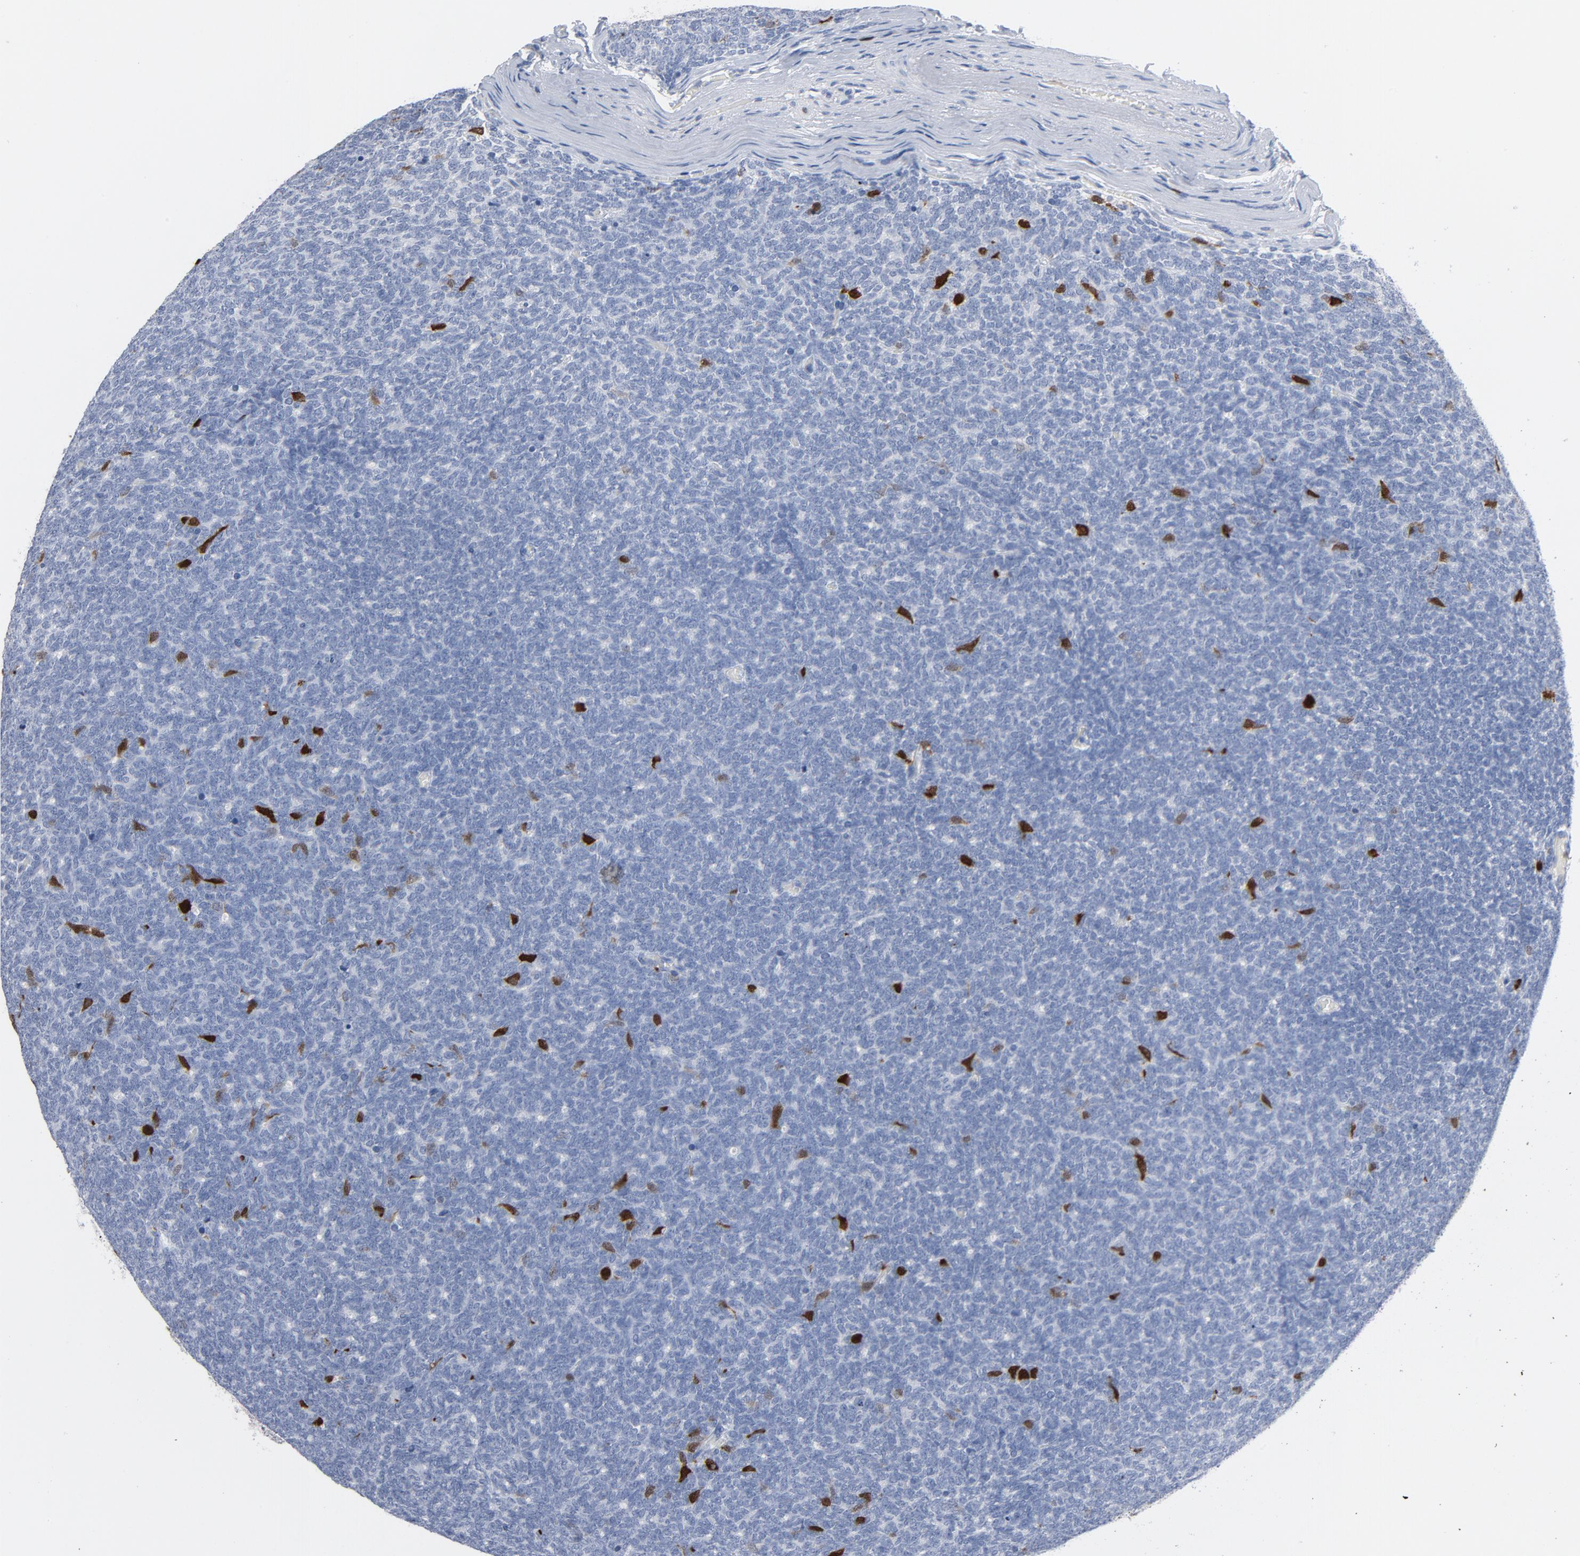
{"staining": {"intensity": "strong", "quantity": "<25%", "location": "nuclear"}, "tissue": "renal cancer", "cell_type": "Tumor cells", "image_type": "cancer", "snomed": [{"axis": "morphology", "description": "Neoplasm, malignant, NOS"}, {"axis": "topography", "description": "Kidney"}], "caption": "Immunohistochemistry histopathology image of neoplasm (malignant) (renal) stained for a protein (brown), which demonstrates medium levels of strong nuclear expression in about <25% of tumor cells.", "gene": "CDC20", "patient": {"sex": "male", "age": 28}}